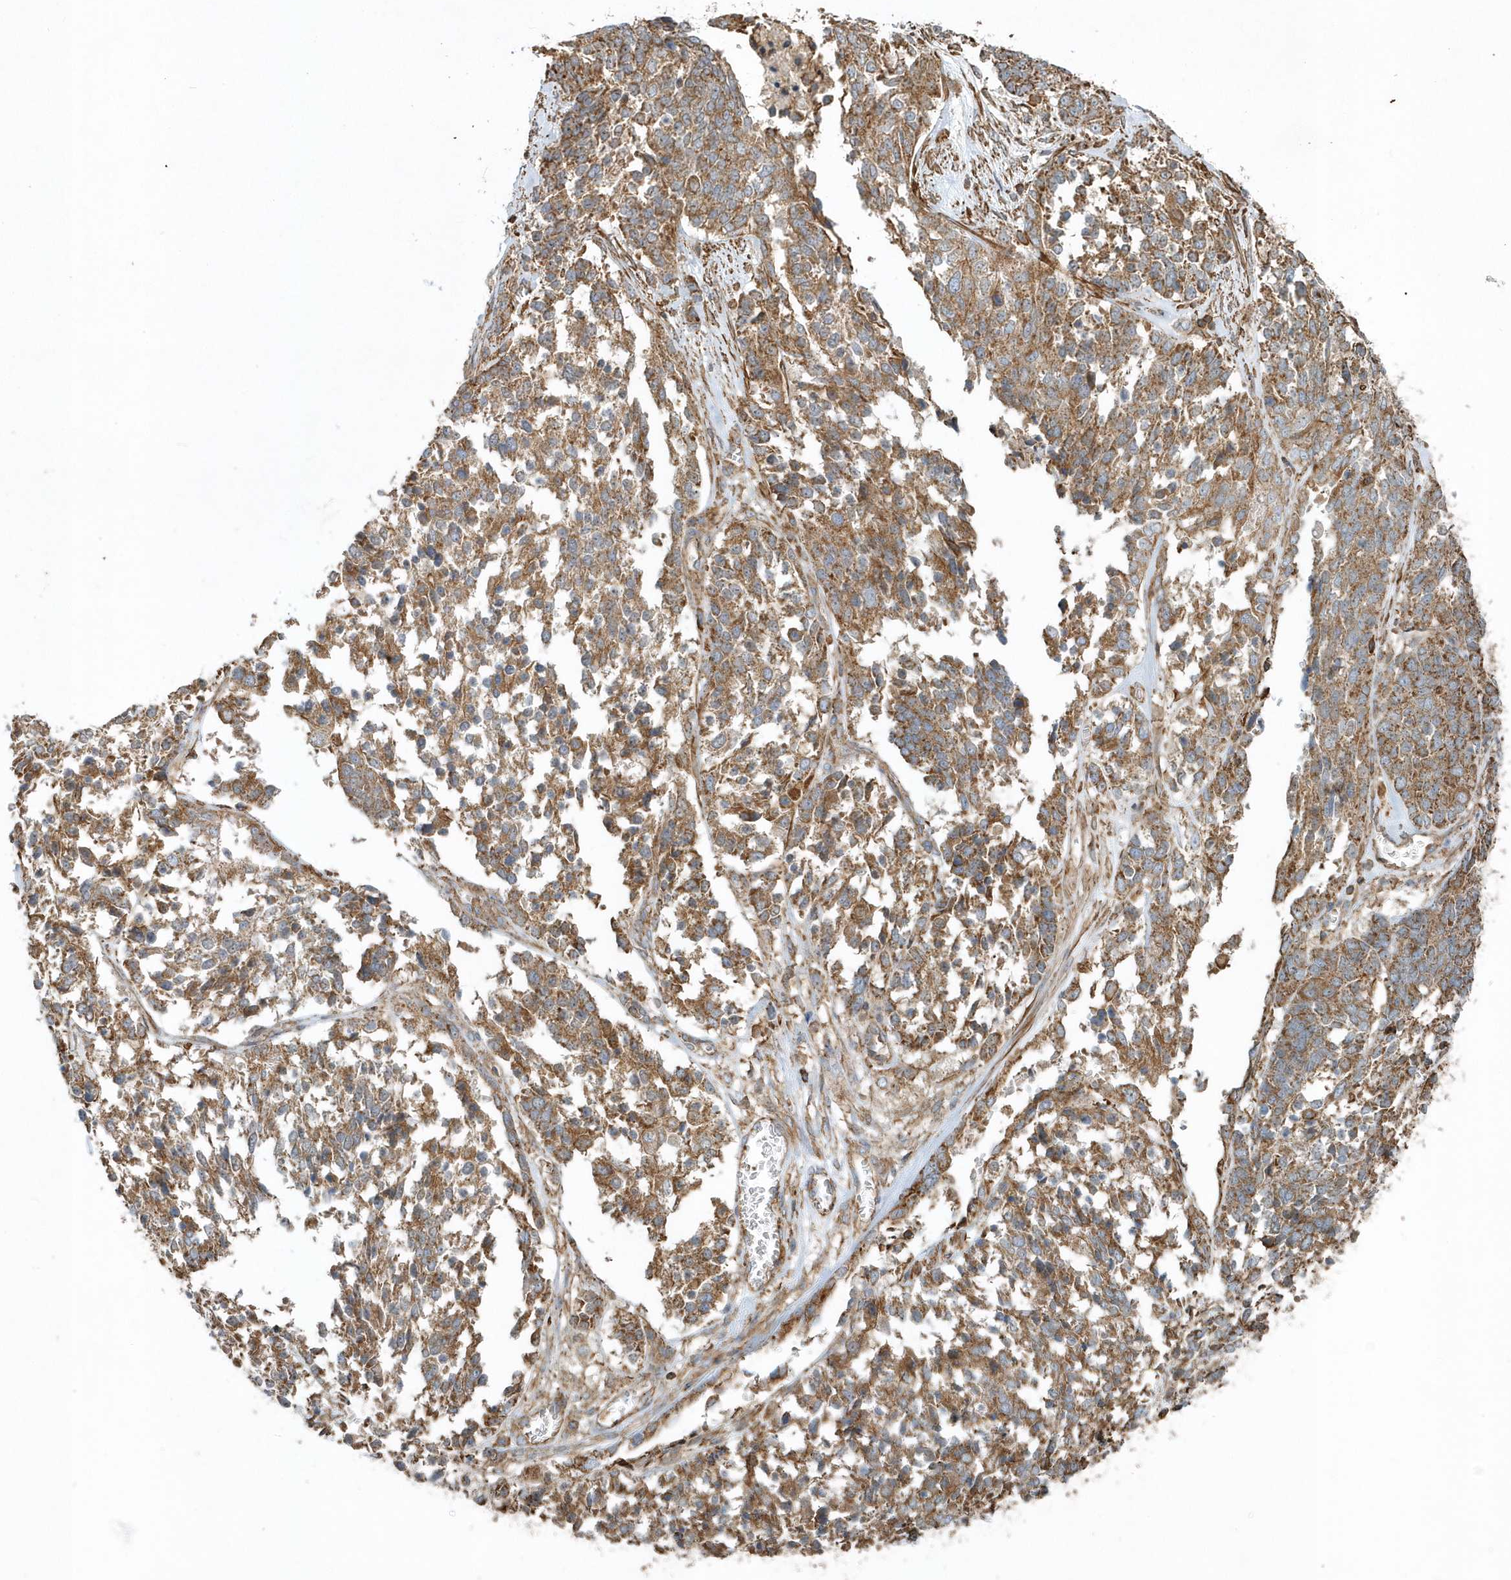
{"staining": {"intensity": "moderate", "quantity": ">75%", "location": "cytoplasmic/membranous"}, "tissue": "ovarian cancer", "cell_type": "Tumor cells", "image_type": "cancer", "snomed": [{"axis": "morphology", "description": "Cystadenocarcinoma, serous, NOS"}, {"axis": "topography", "description": "Ovary"}], "caption": "Ovarian serous cystadenocarcinoma stained with a brown dye exhibits moderate cytoplasmic/membranous positive positivity in approximately >75% of tumor cells.", "gene": "MMUT", "patient": {"sex": "female", "age": 44}}